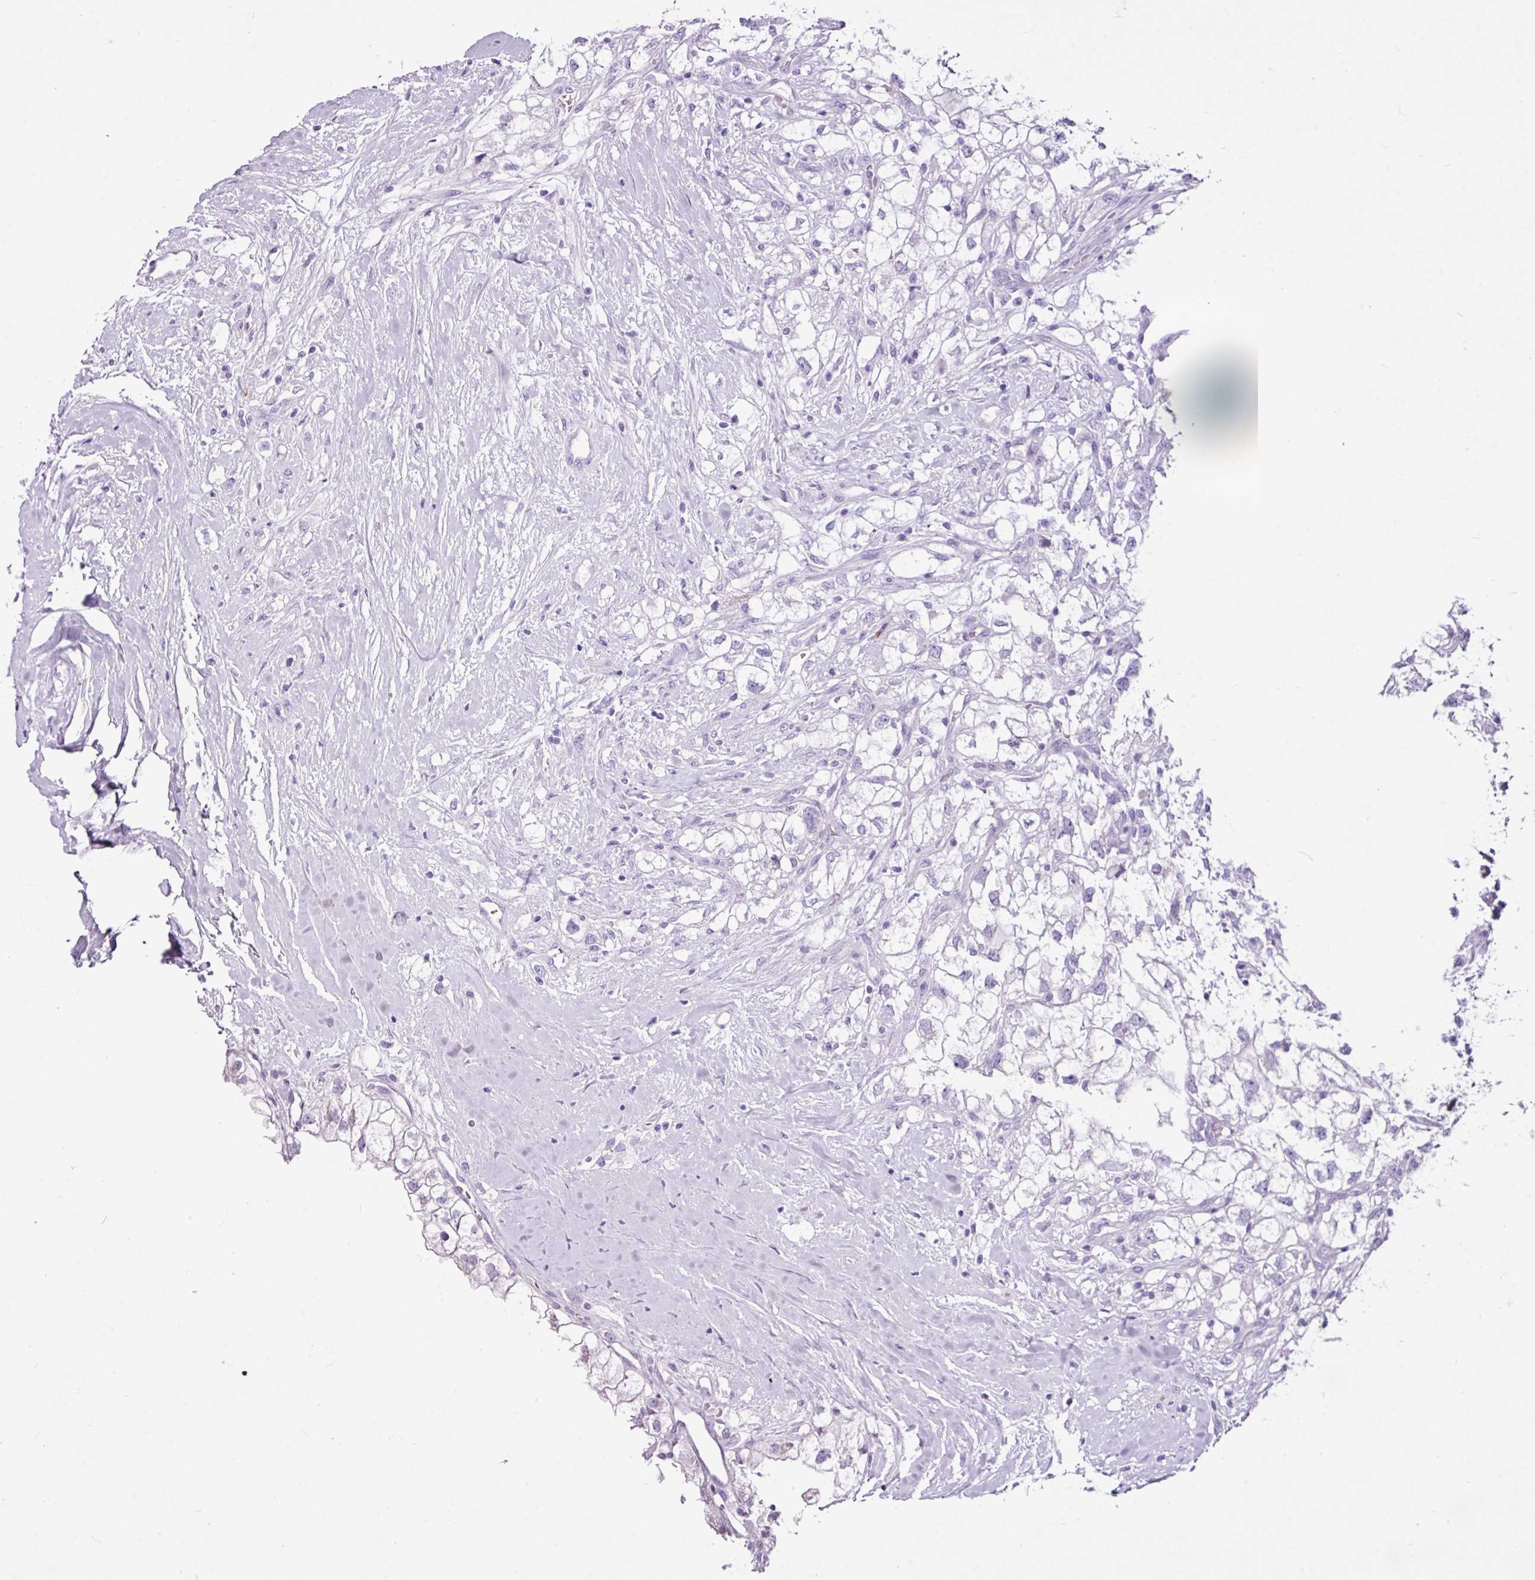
{"staining": {"intensity": "negative", "quantity": "none", "location": "none"}, "tissue": "renal cancer", "cell_type": "Tumor cells", "image_type": "cancer", "snomed": [{"axis": "morphology", "description": "Adenocarcinoma, NOS"}, {"axis": "topography", "description": "Kidney"}], "caption": "DAB immunohistochemical staining of human adenocarcinoma (renal) exhibits no significant staining in tumor cells.", "gene": "LILRB4", "patient": {"sex": "male", "age": 59}}